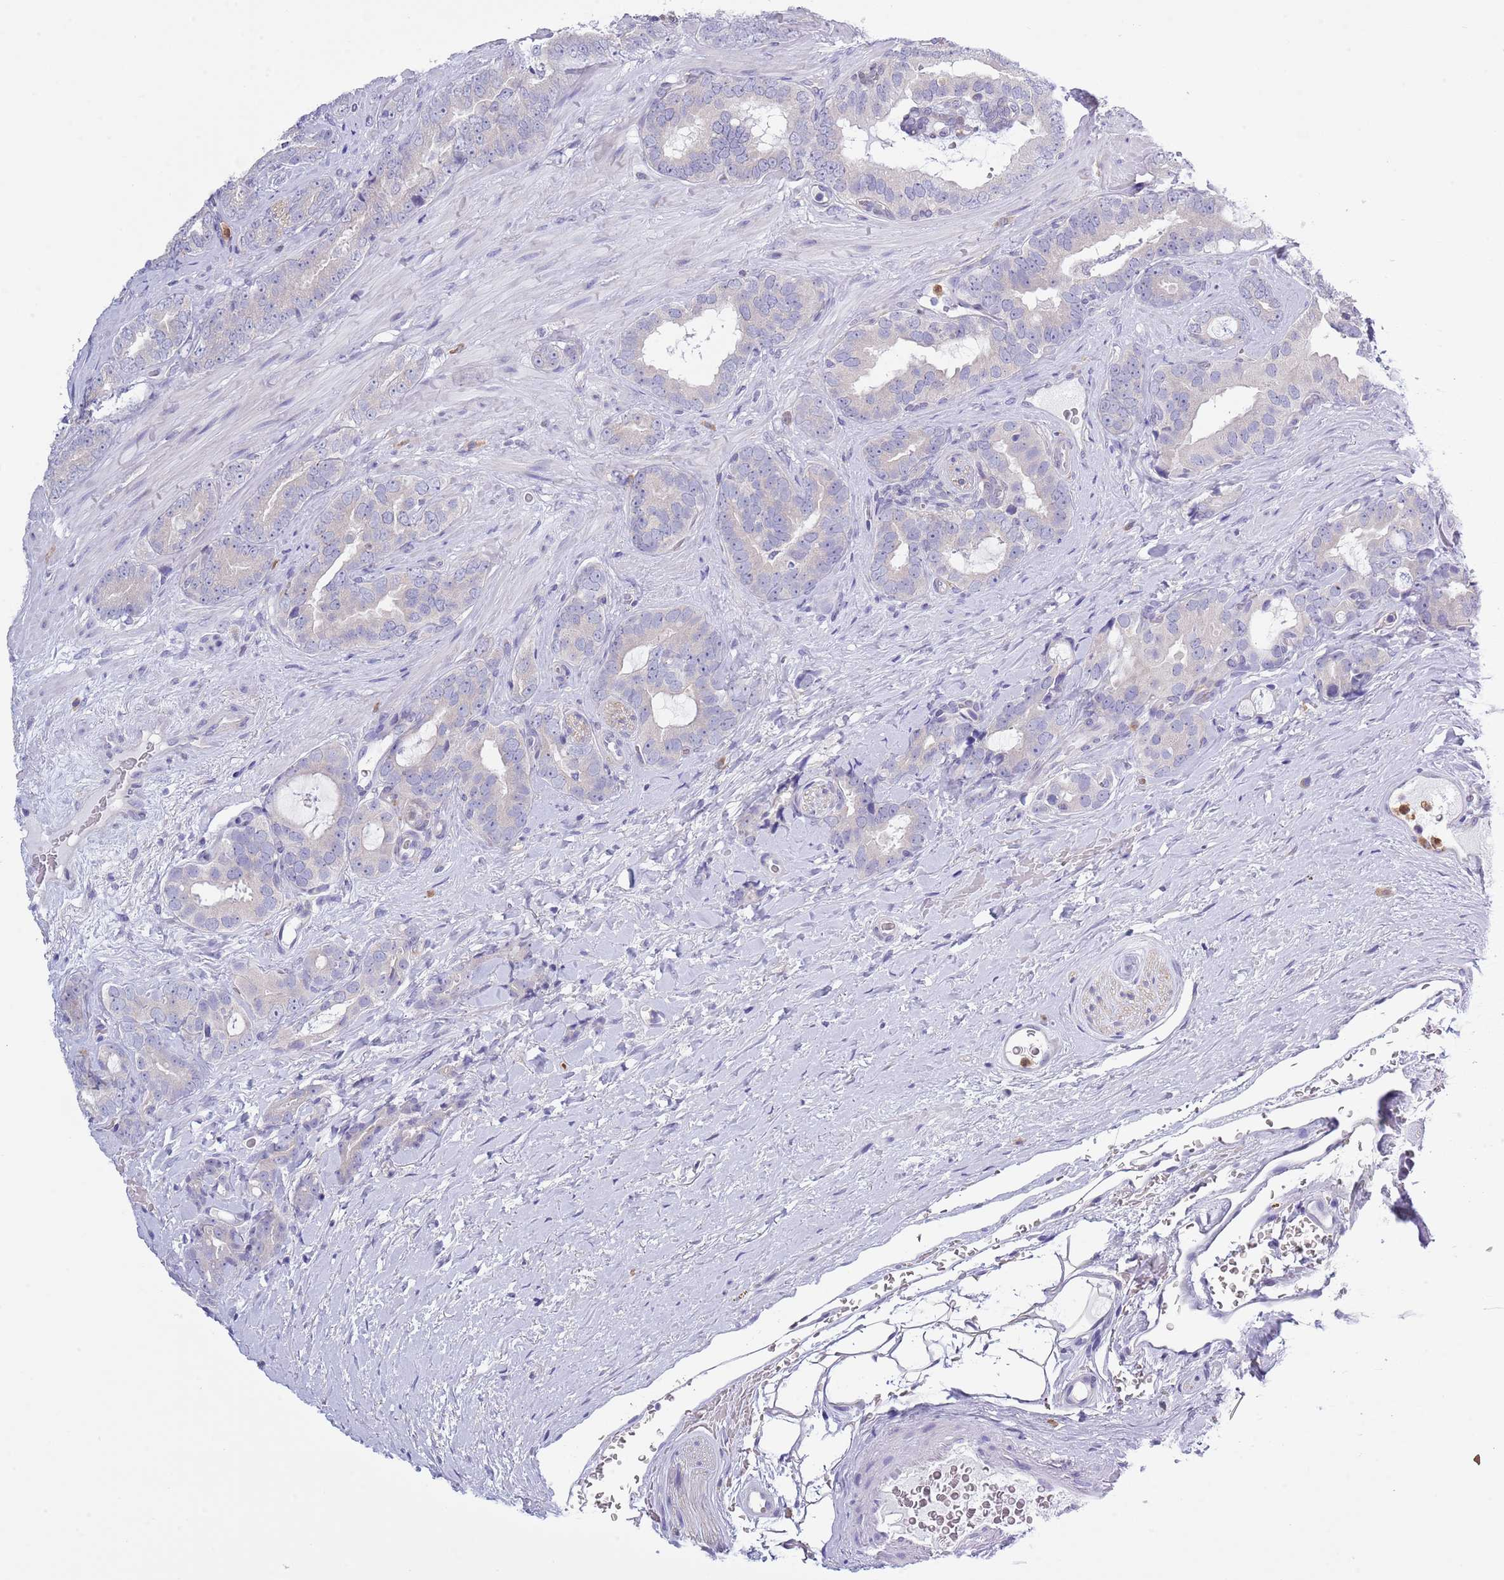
{"staining": {"intensity": "negative", "quantity": "none", "location": "none"}, "tissue": "prostate cancer", "cell_type": "Tumor cells", "image_type": "cancer", "snomed": [{"axis": "morphology", "description": "Adenocarcinoma, High grade"}, {"axis": "topography", "description": "Prostate"}], "caption": "IHC histopathology image of prostate high-grade adenocarcinoma stained for a protein (brown), which demonstrates no staining in tumor cells.", "gene": "ZFP2", "patient": {"sex": "male", "age": 71}}